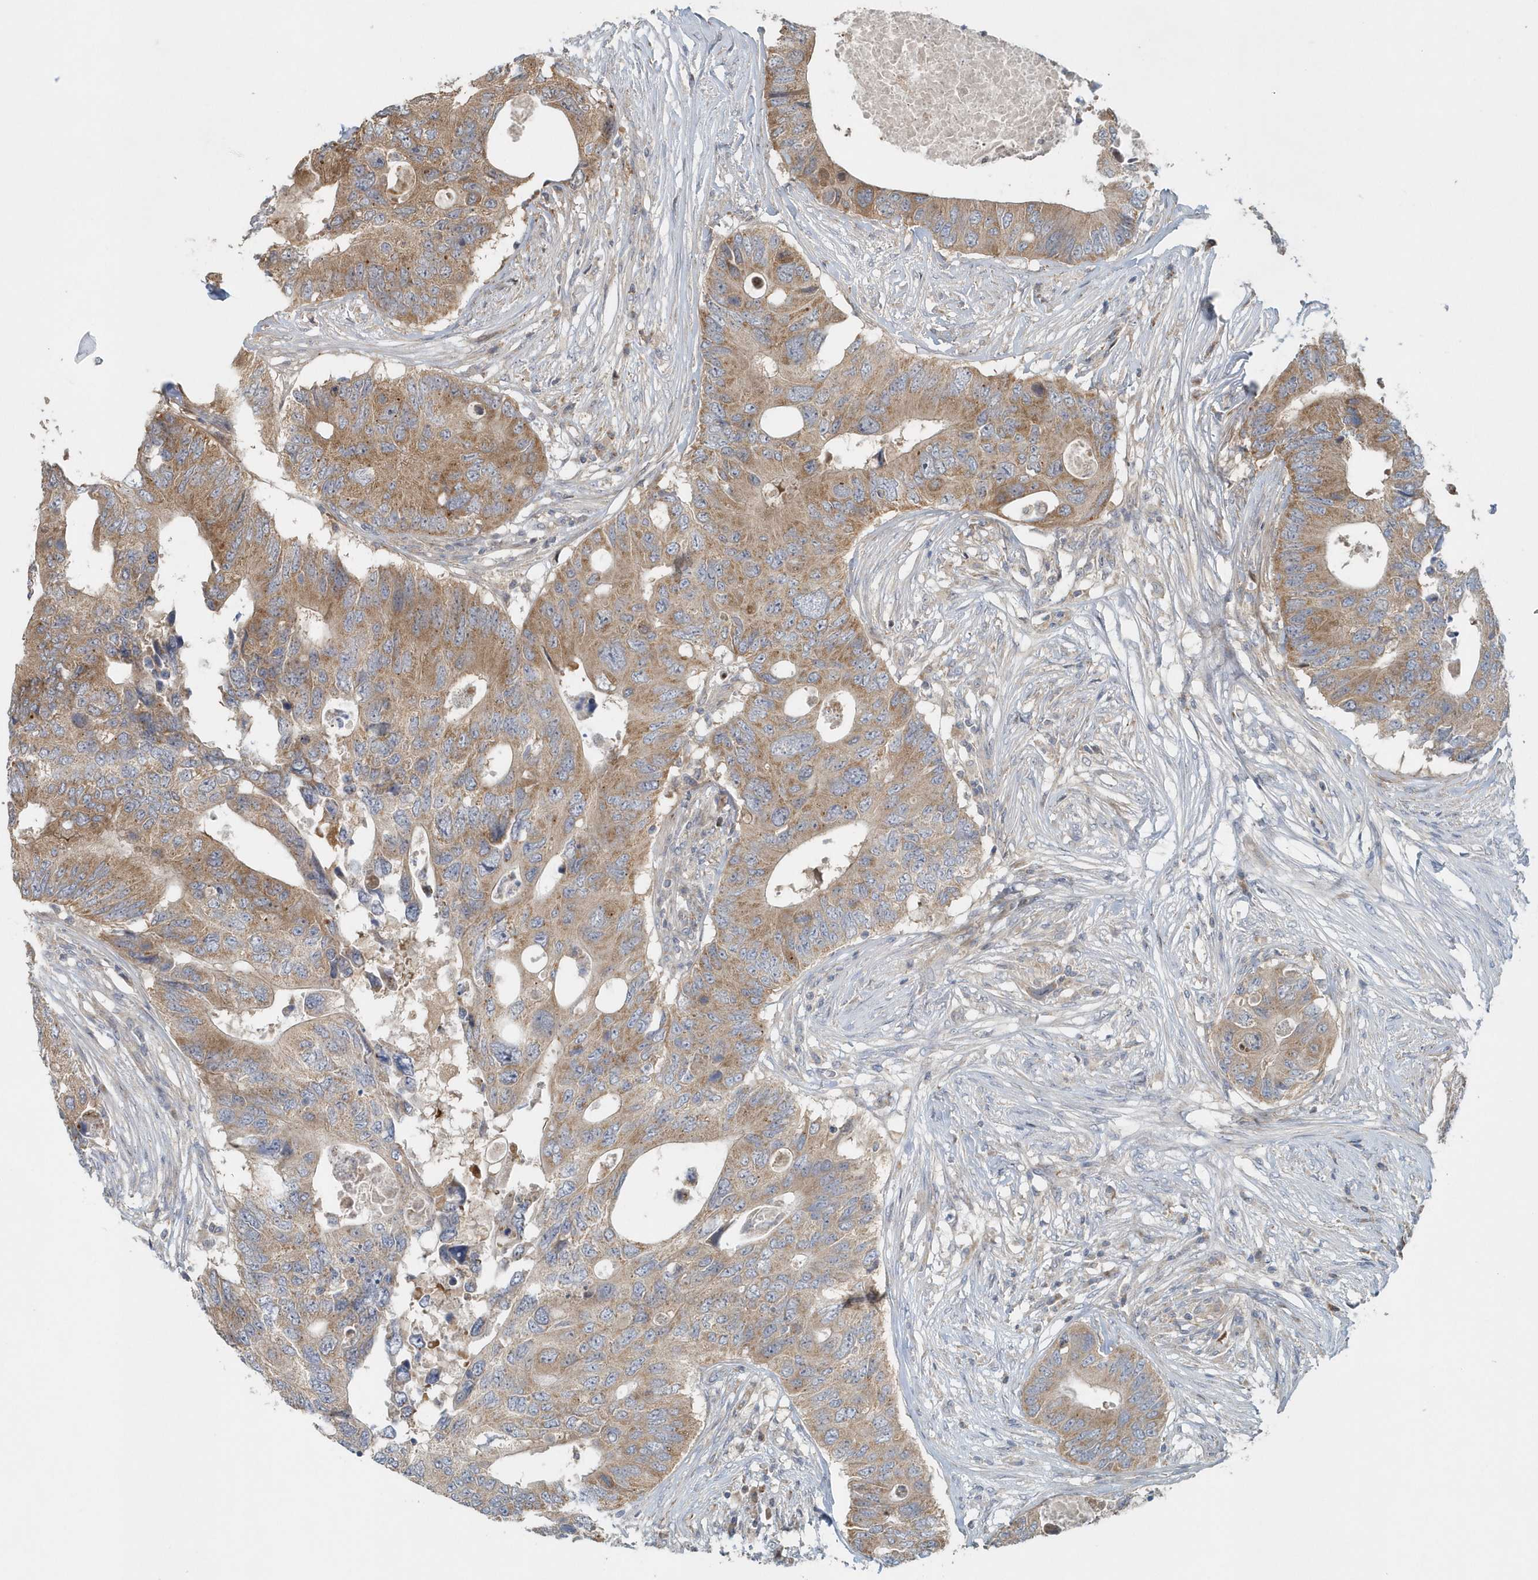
{"staining": {"intensity": "moderate", "quantity": ">75%", "location": "cytoplasmic/membranous"}, "tissue": "colorectal cancer", "cell_type": "Tumor cells", "image_type": "cancer", "snomed": [{"axis": "morphology", "description": "Adenocarcinoma, NOS"}, {"axis": "topography", "description": "Colon"}], "caption": "Approximately >75% of tumor cells in adenocarcinoma (colorectal) exhibit moderate cytoplasmic/membranous protein staining as visualized by brown immunohistochemical staining.", "gene": "MMUT", "patient": {"sex": "male", "age": 71}}